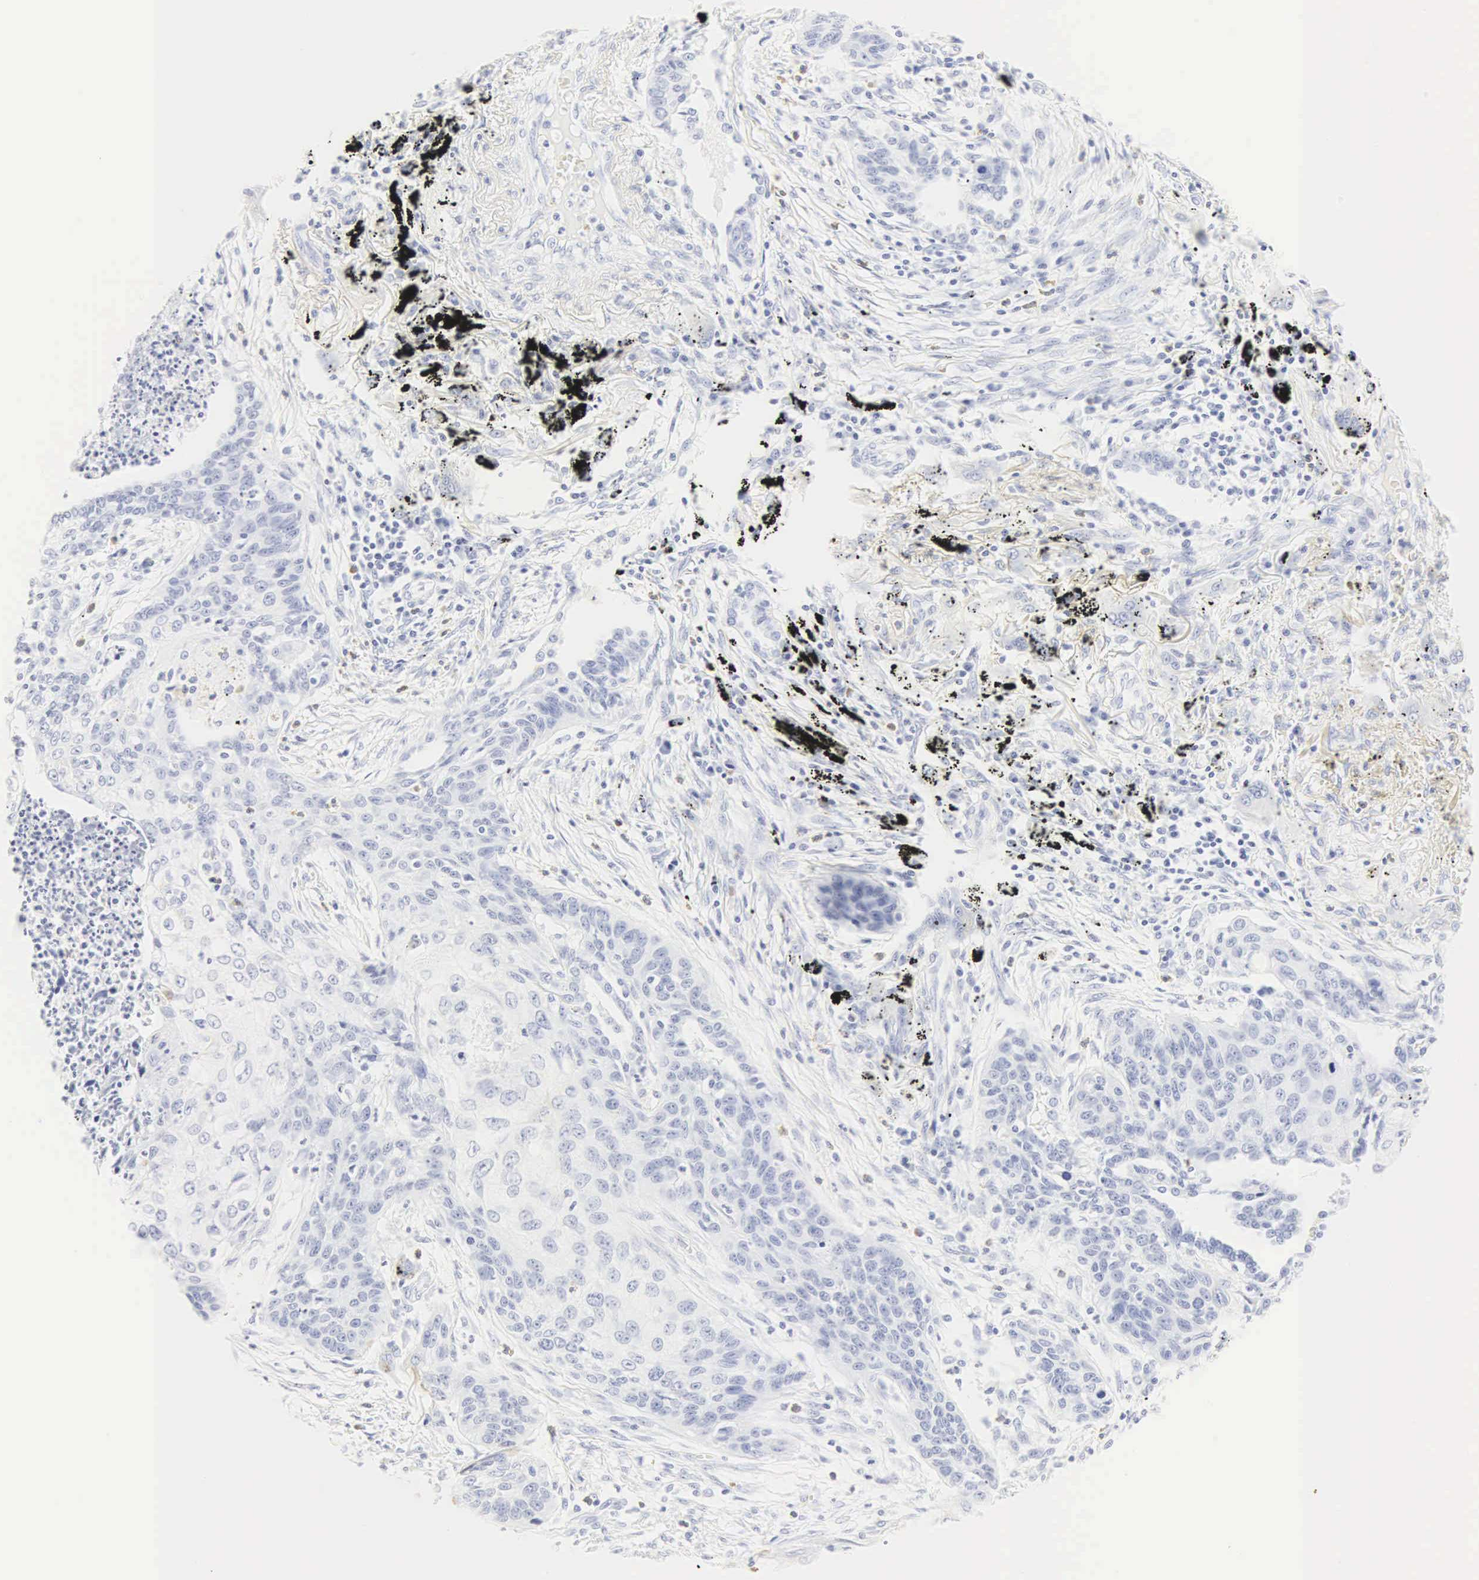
{"staining": {"intensity": "negative", "quantity": "none", "location": "none"}, "tissue": "lung cancer", "cell_type": "Tumor cells", "image_type": "cancer", "snomed": [{"axis": "morphology", "description": "Squamous cell carcinoma, NOS"}, {"axis": "topography", "description": "Lung"}], "caption": "This is a histopathology image of IHC staining of lung squamous cell carcinoma, which shows no positivity in tumor cells. (DAB immunohistochemistry, high magnification).", "gene": "CGB3", "patient": {"sex": "male", "age": 71}}